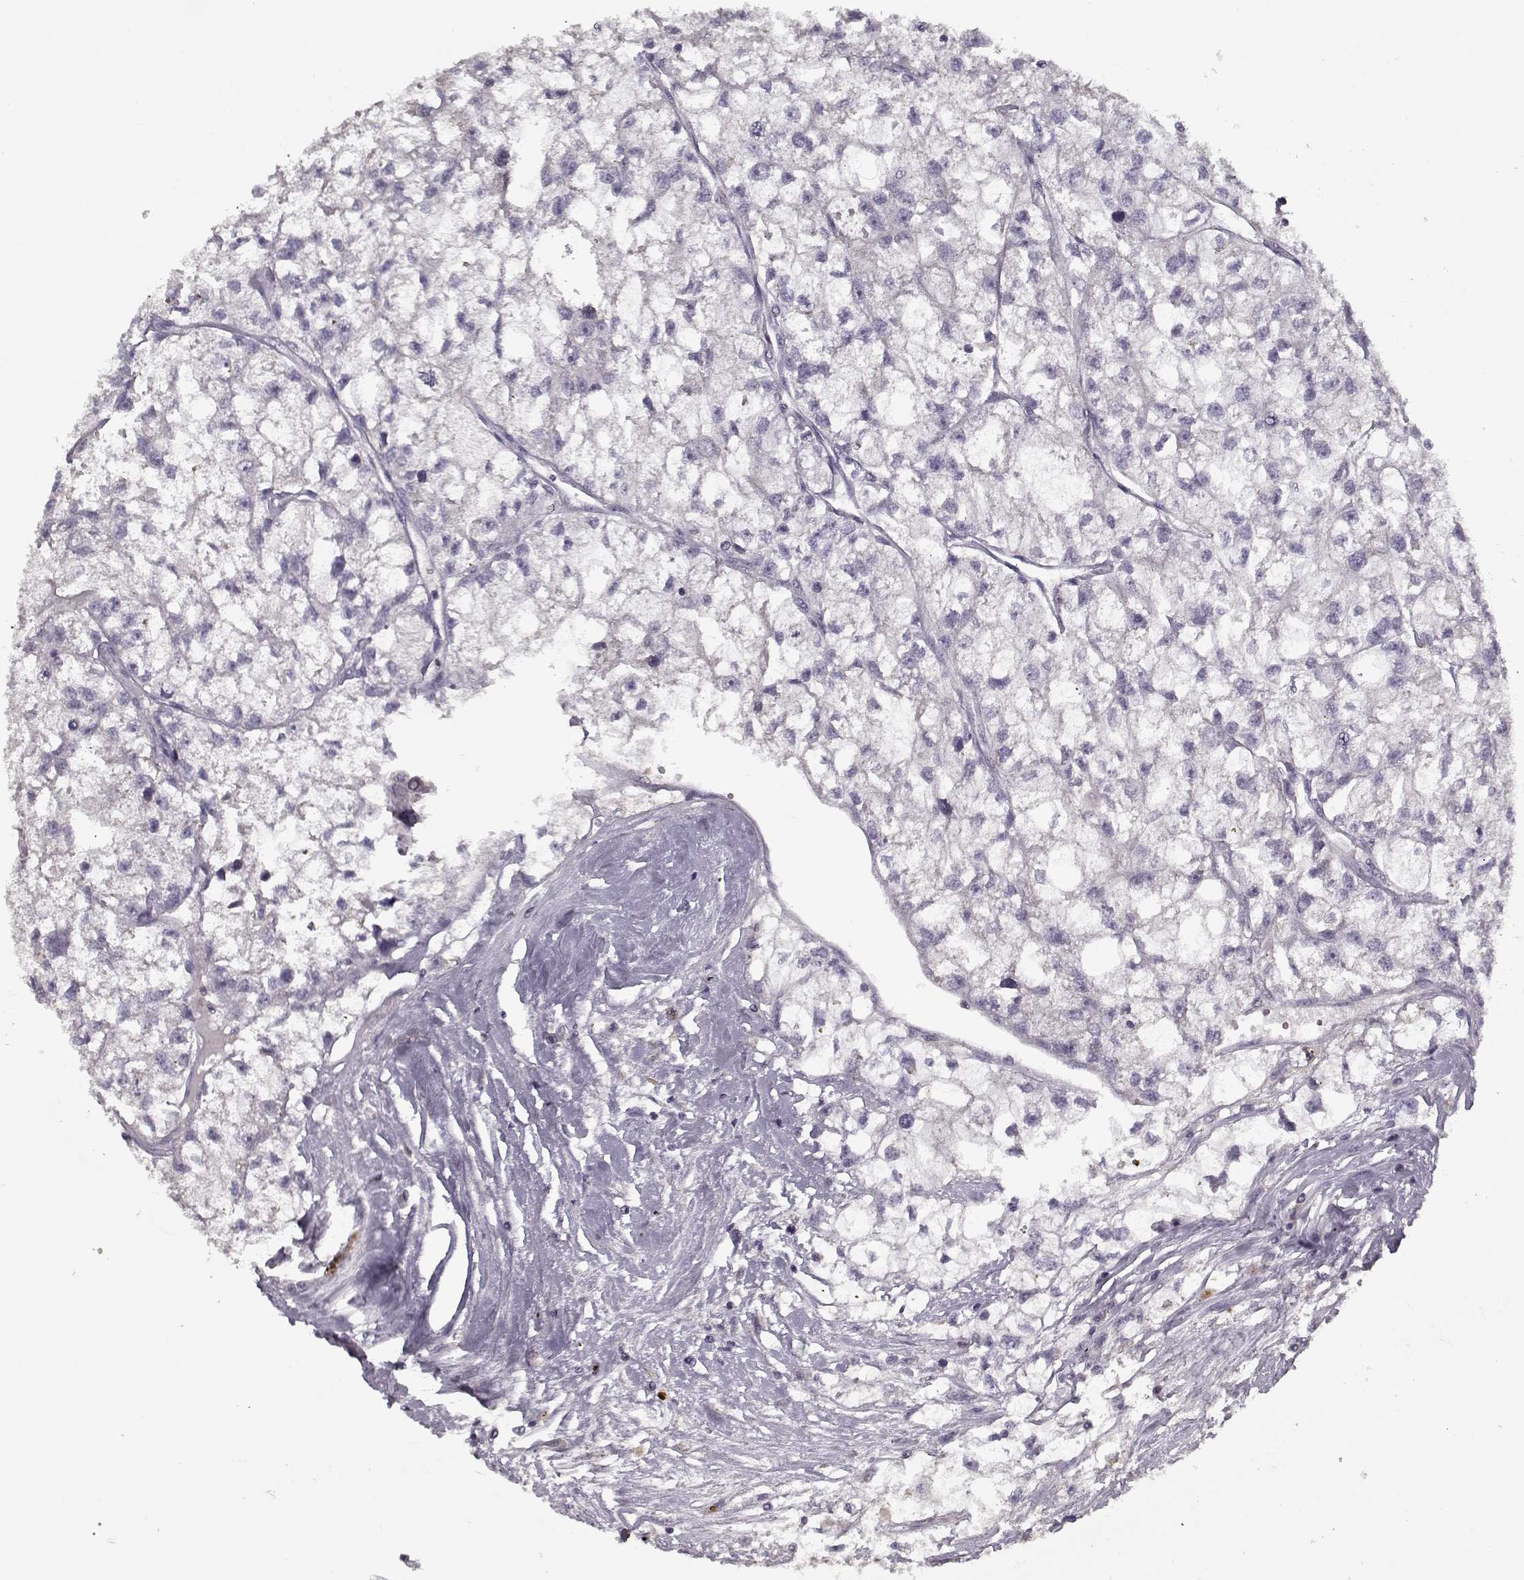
{"staining": {"intensity": "negative", "quantity": "none", "location": "none"}, "tissue": "renal cancer", "cell_type": "Tumor cells", "image_type": "cancer", "snomed": [{"axis": "morphology", "description": "Adenocarcinoma, NOS"}, {"axis": "topography", "description": "Kidney"}], "caption": "This micrograph is of renal cancer stained with immunohistochemistry (IHC) to label a protein in brown with the nuclei are counter-stained blue. There is no positivity in tumor cells.", "gene": "LAMA2", "patient": {"sex": "male", "age": 56}}